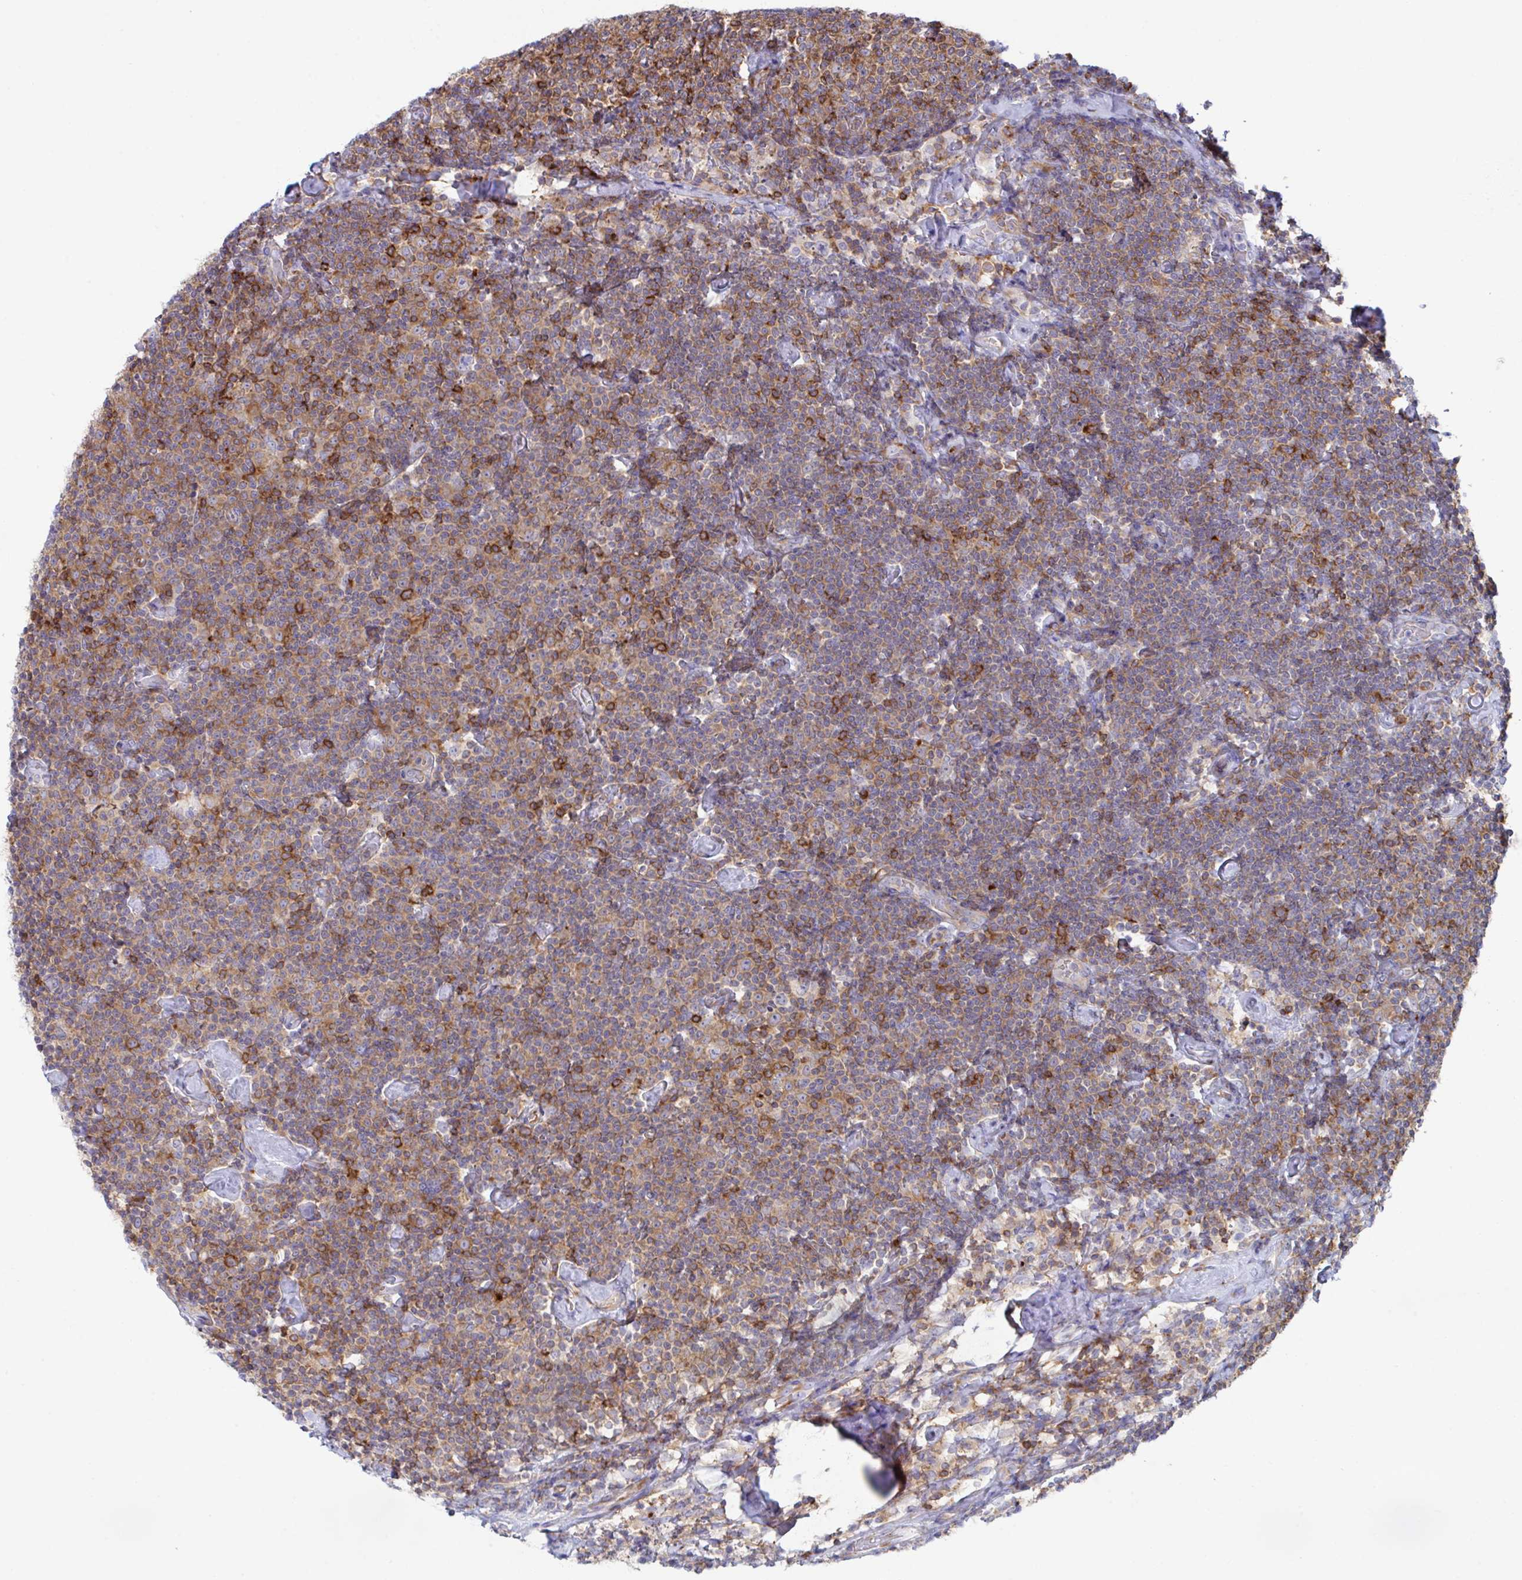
{"staining": {"intensity": "moderate", "quantity": ">75%", "location": "cytoplasmic/membranous"}, "tissue": "lymphoma", "cell_type": "Tumor cells", "image_type": "cancer", "snomed": [{"axis": "morphology", "description": "Malignant lymphoma, non-Hodgkin's type, Low grade"}, {"axis": "topography", "description": "Lymph node"}], "caption": "This is a micrograph of immunohistochemistry (IHC) staining of lymphoma, which shows moderate expression in the cytoplasmic/membranous of tumor cells.", "gene": "WNK1", "patient": {"sex": "male", "age": 81}}